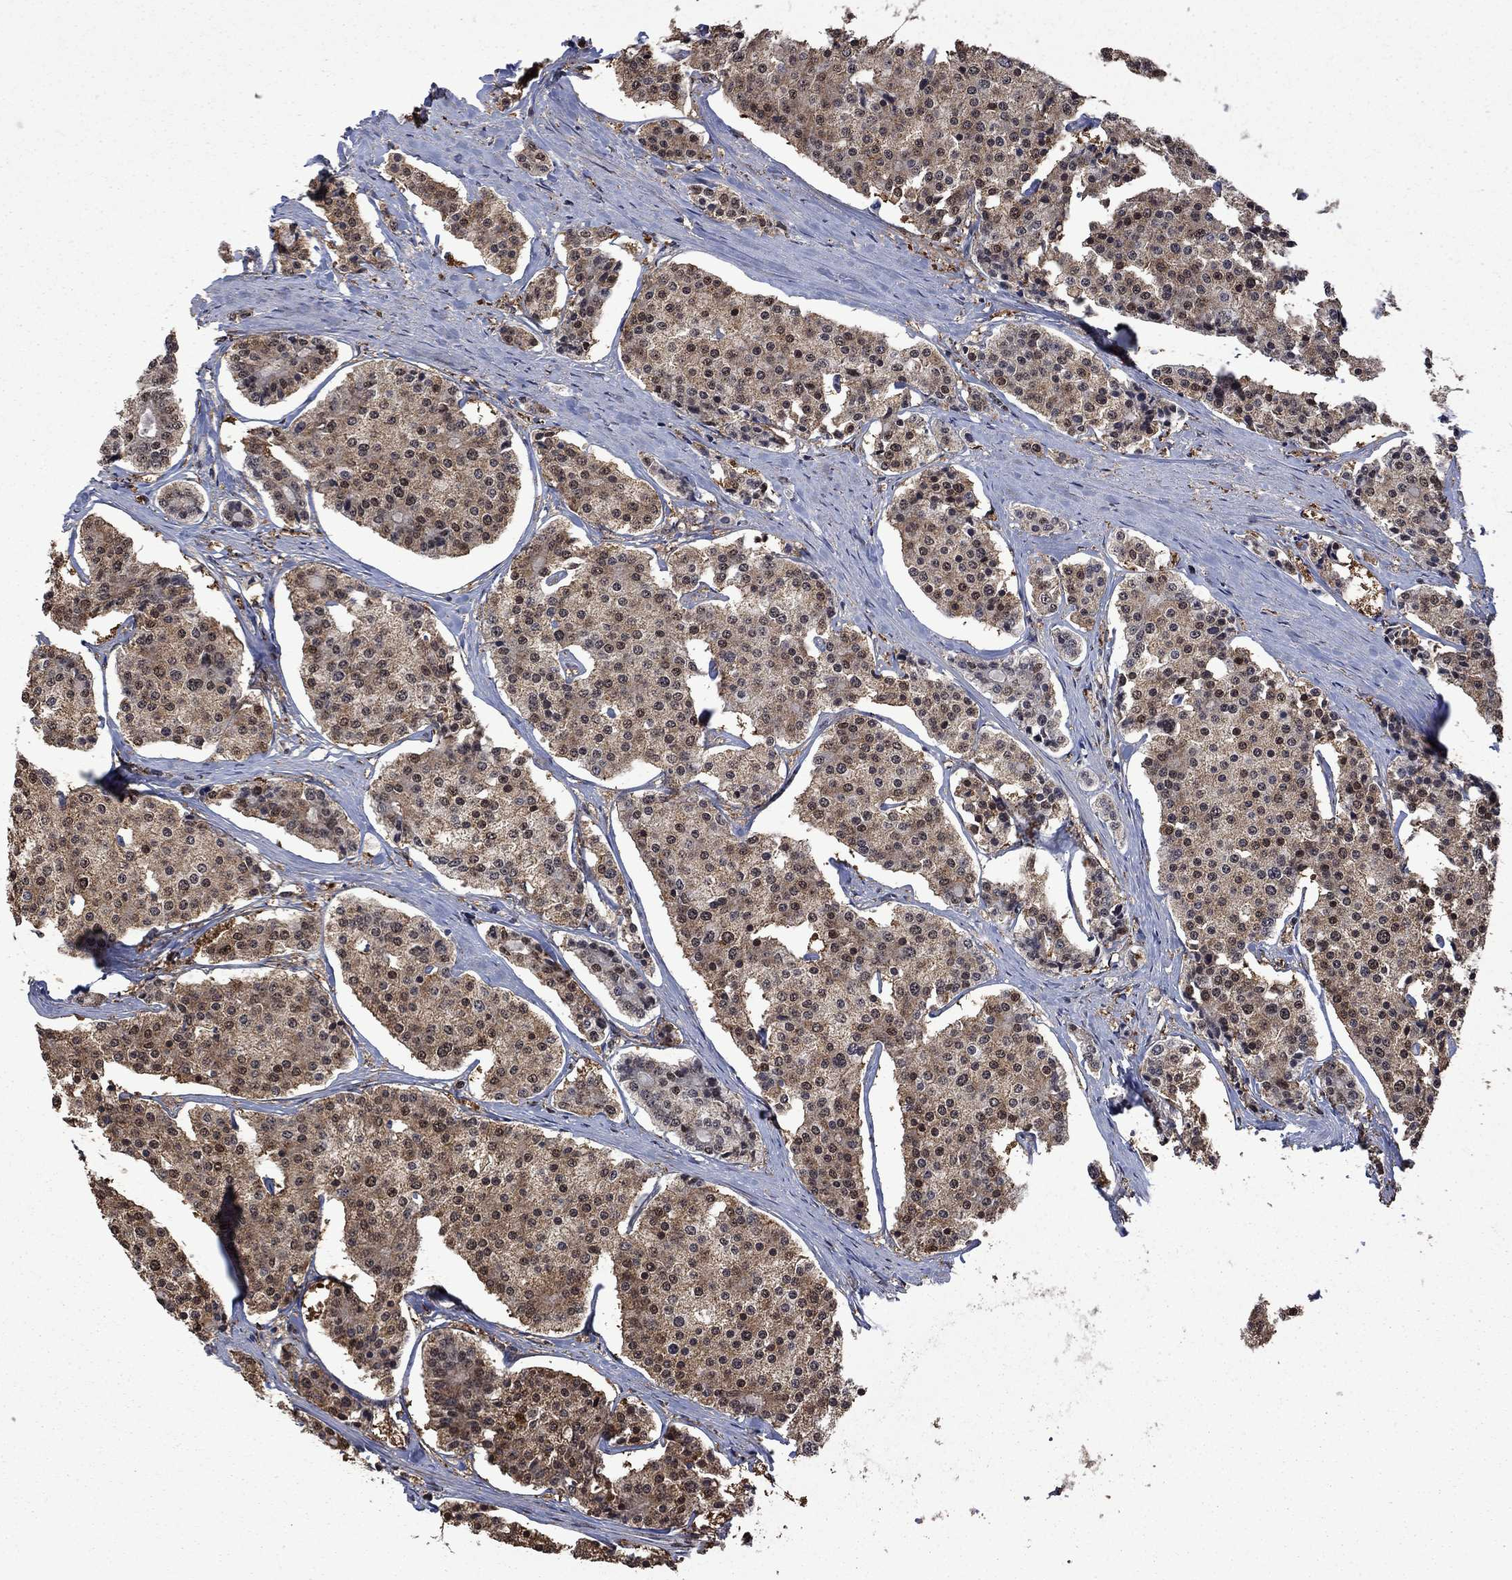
{"staining": {"intensity": "moderate", "quantity": "25%-75%", "location": "cytoplasmic/membranous,nuclear"}, "tissue": "carcinoid", "cell_type": "Tumor cells", "image_type": "cancer", "snomed": [{"axis": "morphology", "description": "Carcinoid, malignant, NOS"}, {"axis": "topography", "description": "Small intestine"}], "caption": "Immunohistochemistry (IHC) image of neoplastic tissue: human carcinoid stained using immunohistochemistry reveals medium levels of moderate protein expression localized specifically in the cytoplasmic/membranous and nuclear of tumor cells, appearing as a cytoplasmic/membranous and nuclear brown color.", "gene": "FBL", "patient": {"sex": "female", "age": 65}}